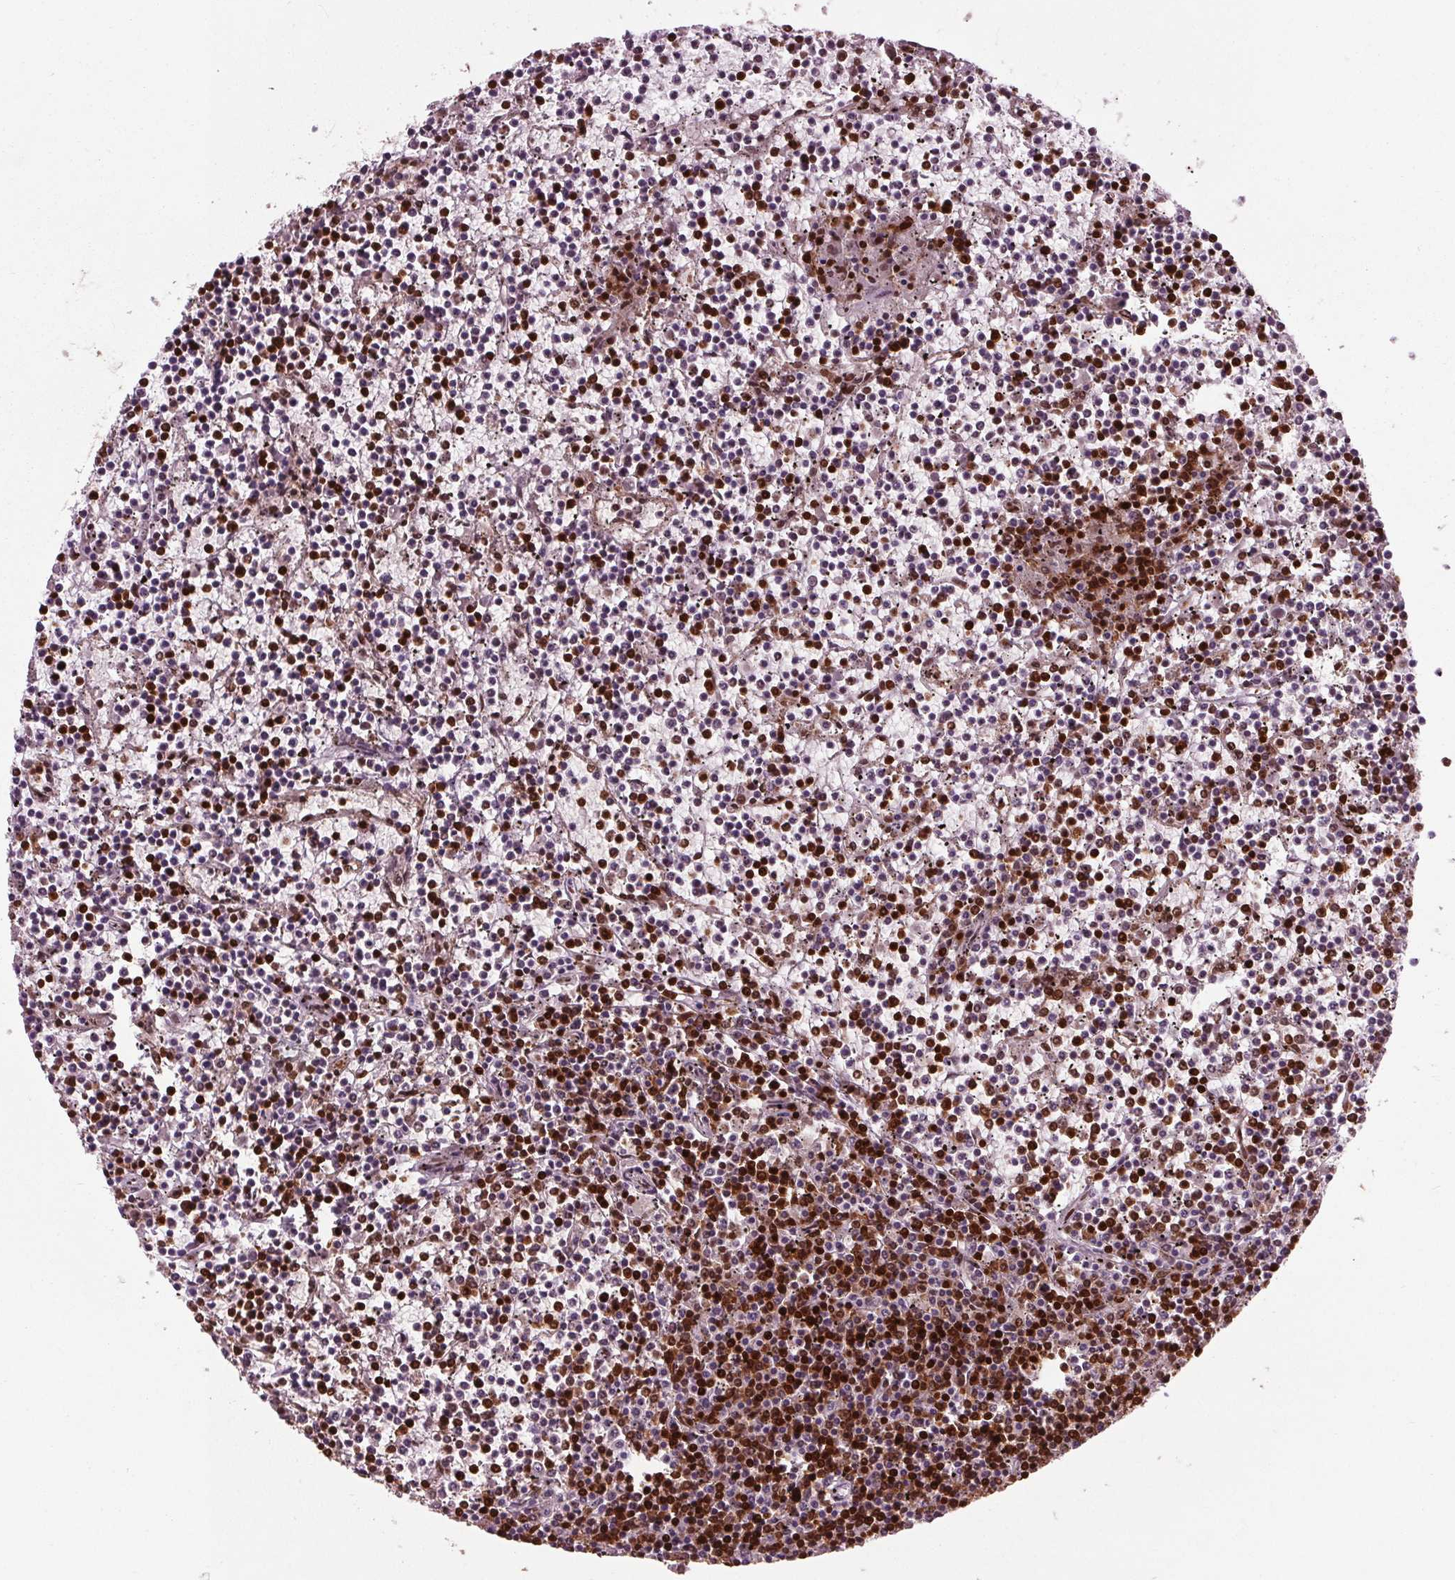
{"staining": {"intensity": "strong", "quantity": "25%-75%", "location": "nuclear"}, "tissue": "lymphoma", "cell_type": "Tumor cells", "image_type": "cancer", "snomed": [{"axis": "morphology", "description": "Malignant lymphoma, non-Hodgkin's type, Low grade"}, {"axis": "topography", "description": "Spleen"}], "caption": "Immunohistochemistry (IHC) histopathology image of neoplastic tissue: lymphoma stained using immunohistochemistry (IHC) displays high levels of strong protein expression localized specifically in the nuclear of tumor cells, appearing as a nuclear brown color.", "gene": "BRD4", "patient": {"sex": "female", "age": 19}}